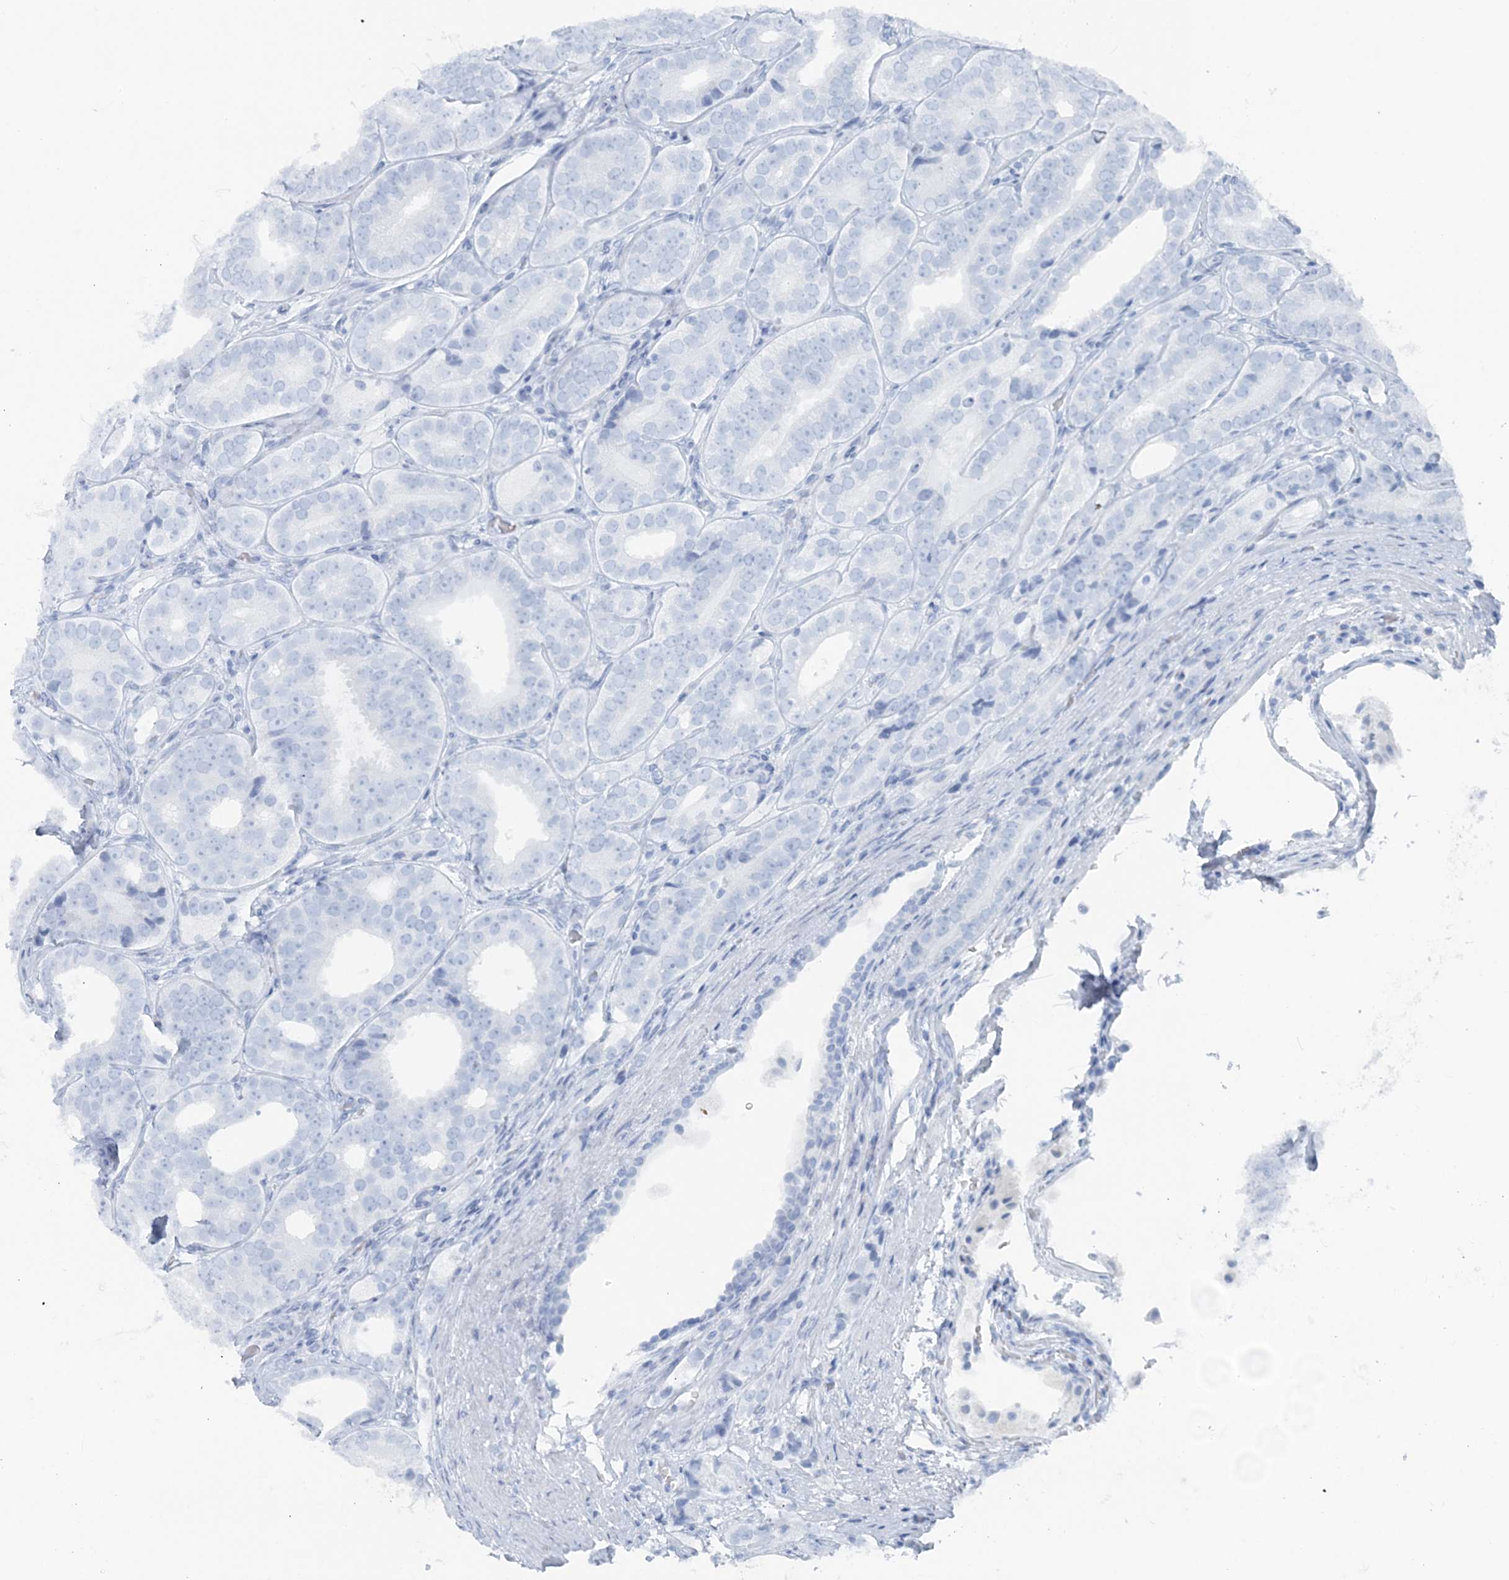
{"staining": {"intensity": "negative", "quantity": "none", "location": "none"}, "tissue": "prostate cancer", "cell_type": "Tumor cells", "image_type": "cancer", "snomed": [{"axis": "morphology", "description": "Adenocarcinoma, High grade"}, {"axis": "topography", "description": "Prostate"}], "caption": "Protein analysis of prostate adenocarcinoma (high-grade) shows no significant staining in tumor cells.", "gene": "ATP11A", "patient": {"sex": "male", "age": 56}}